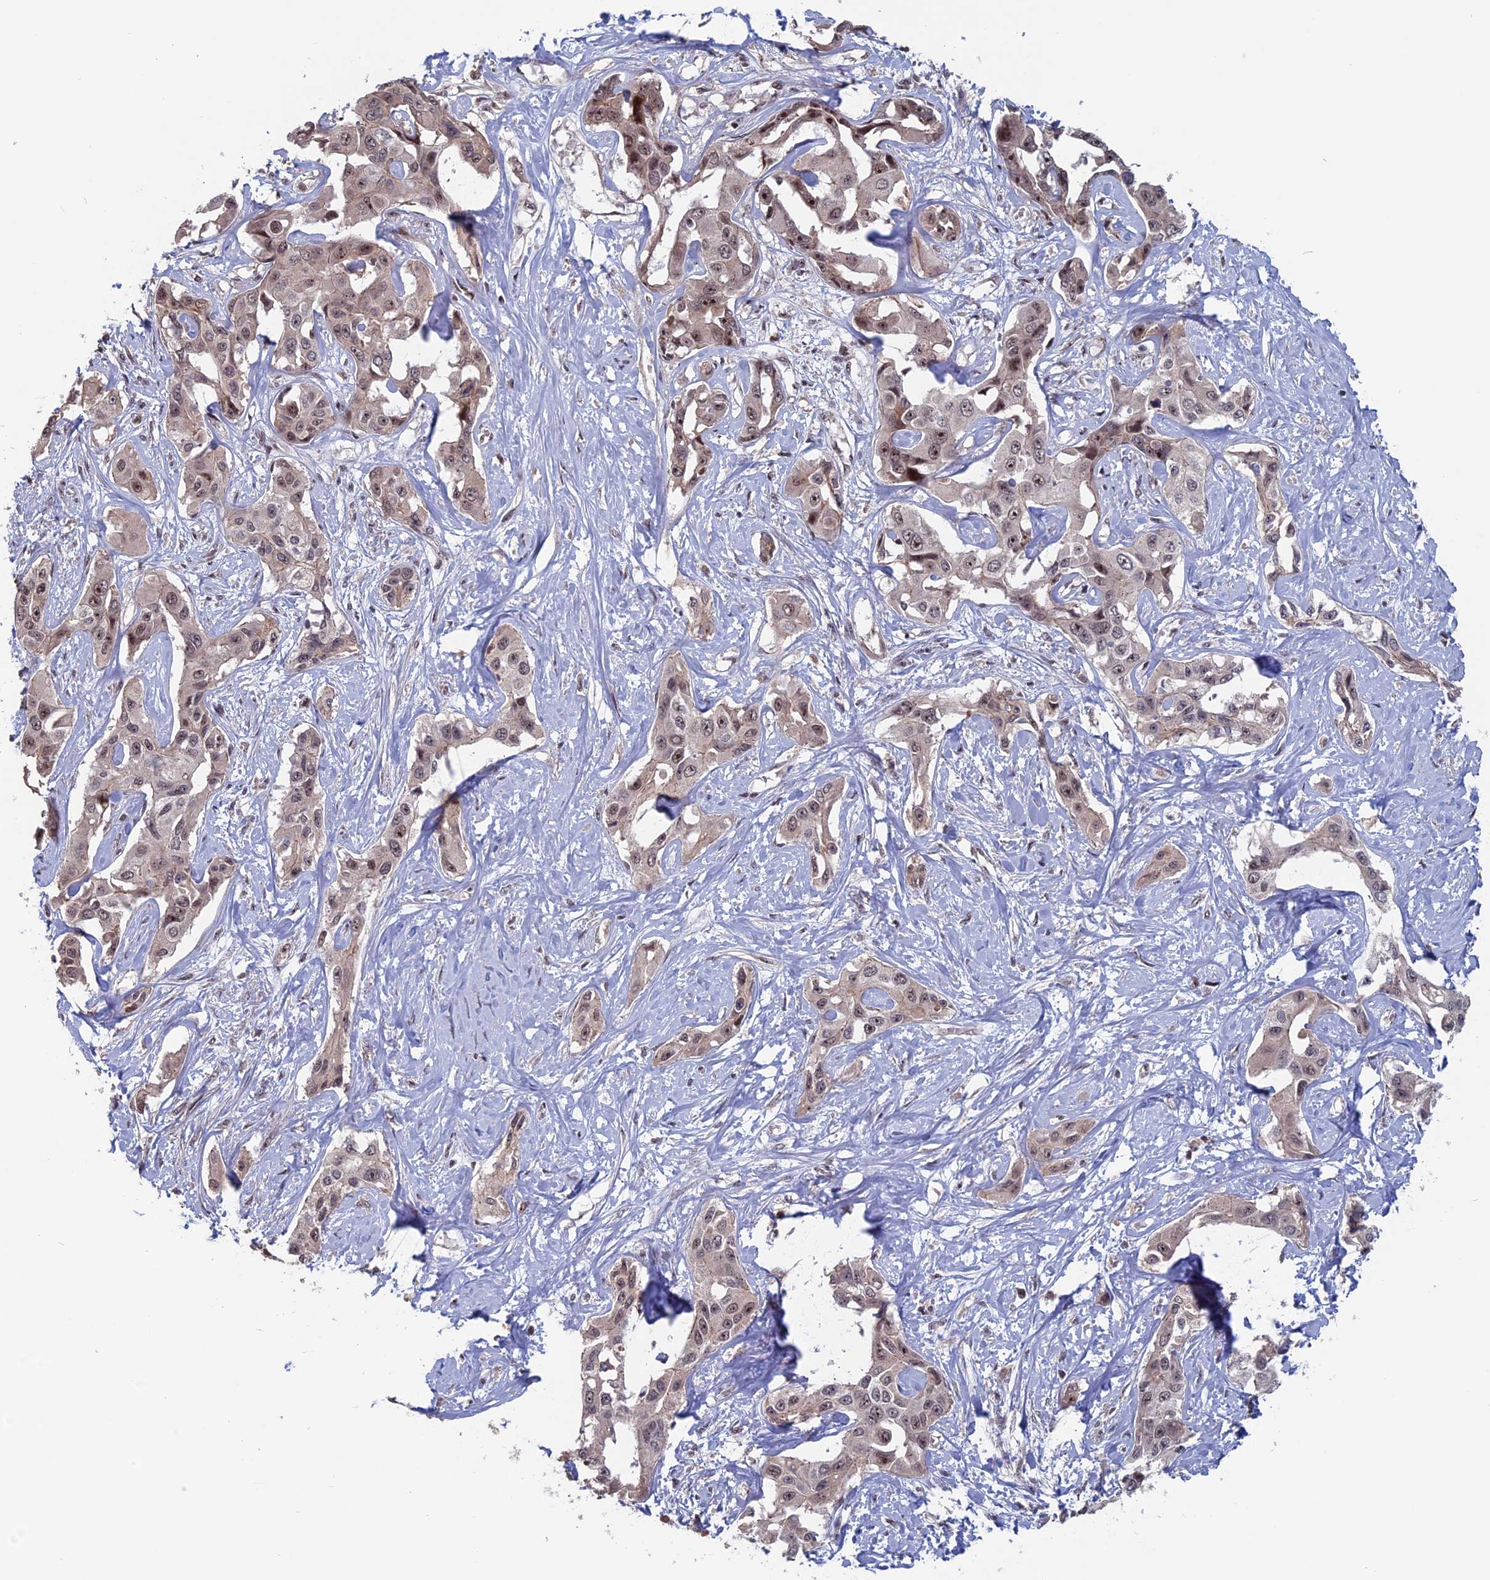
{"staining": {"intensity": "weak", "quantity": "<25%", "location": "nuclear"}, "tissue": "liver cancer", "cell_type": "Tumor cells", "image_type": "cancer", "snomed": [{"axis": "morphology", "description": "Cholangiocarcinoma"}, {"axis": "topography", "description": "Liver"}], "caption": "Tumor cells show no significant protein staining in liver cancer.", "gene": "CACTIN", "patient": {"sex": "male", "age": 59}}